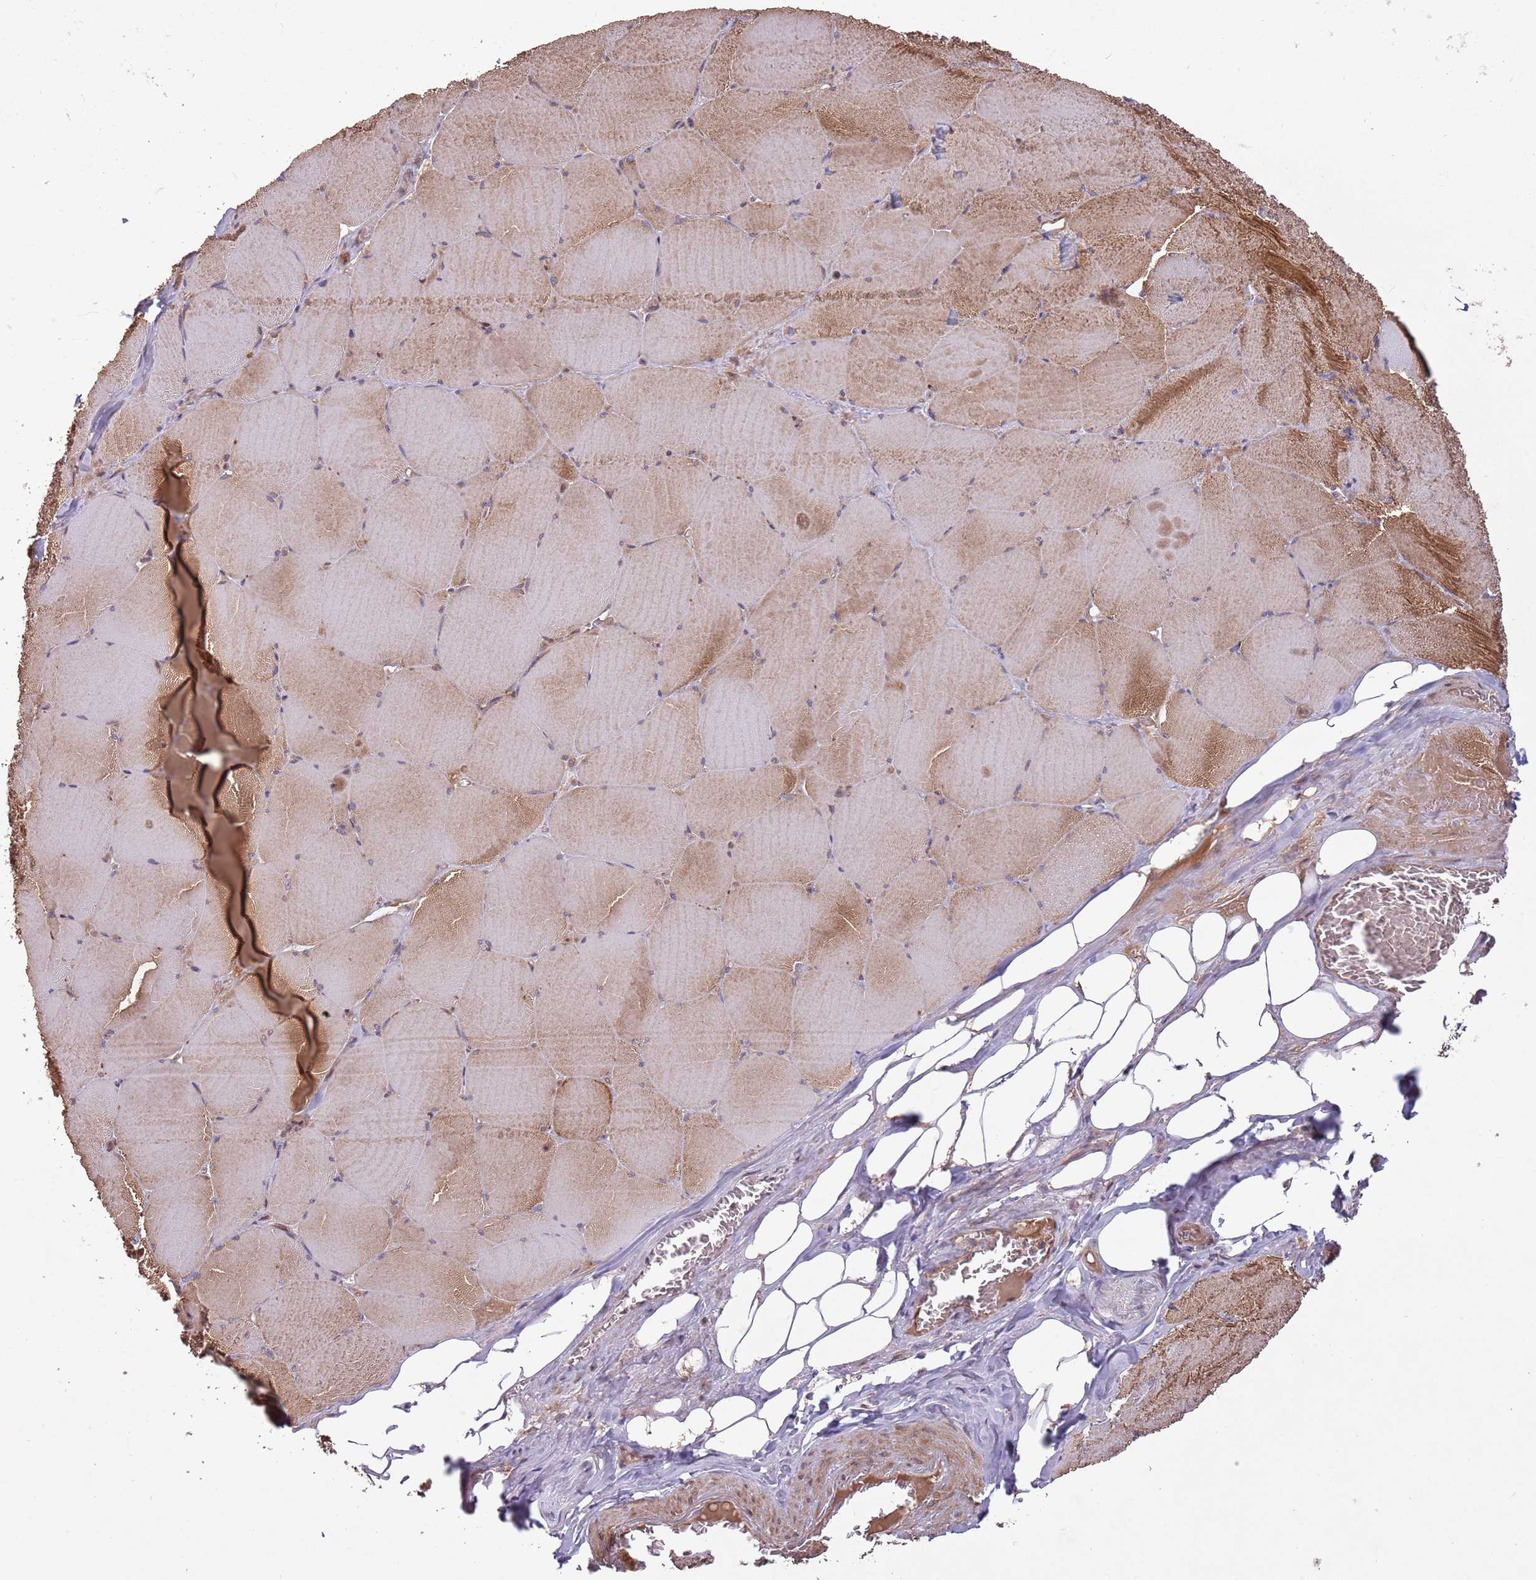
{"staining": {"intensity": "moderate", "quantity": "25%-75%", "location": "cytoplasmic/membranous"}, "tissue": "skeletal muscle", "cell_type": "Myocytes", "image_type": "normal", "snomed": [{"axis": "morphology", "description": "Normal tissue, NOS"}, {"axis": "topography", "description": "Skeletal muscle"}, {"axis": "topography", "description": "Head-Neck"}], "caption": "Brown immunohistochemical staining in benign human skeletal muscle demonstrates moderate cytoplasmic/membranous positivity in about 25%-75% of myocytes. (DAB (3,3'-diaminobenzidine) IHC with brightfield microscopy, high magnification).", "gene": "SUDS3", "patient": {"sex": "male", "age": 66}}